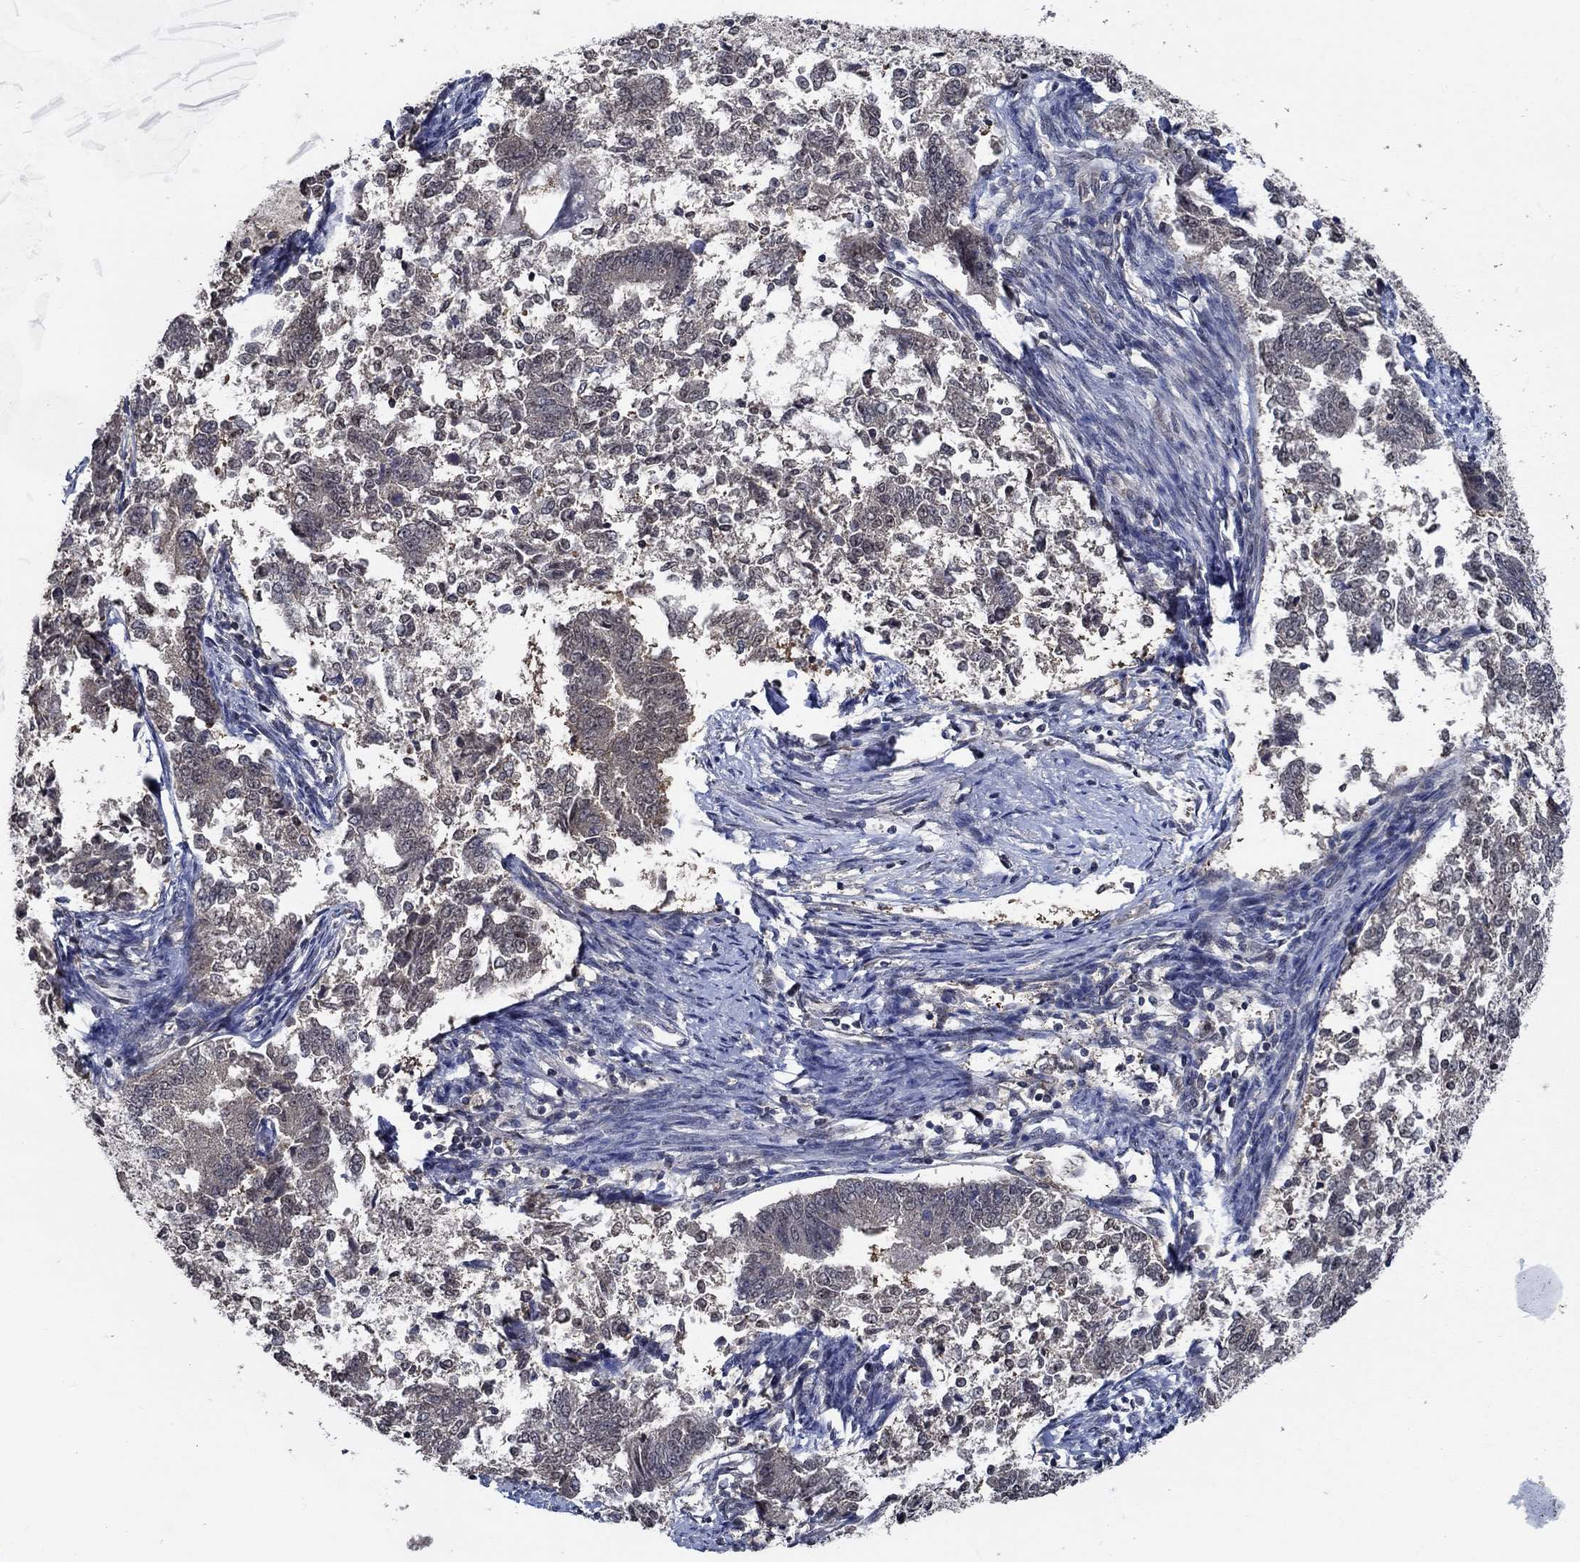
{"staining": {"intensity": "weak", "quantity": "<25%", "location": "cytoplasmic/membranous"}, "tissue": "endometrial cancer", "cell_type": "Tumor cells", "image_type": "cancer", "snomed": [{"axis": "morphology", "description": "Adenocarcinoma, NOS"}, {"axis": "topography", "description": "Endometrium"}], "caption": "There is no significant expression in tumor cells of endometrial adenocarcinoma.", "gene": "DACT1", "patient": {"sex": "female", "age": 65}}